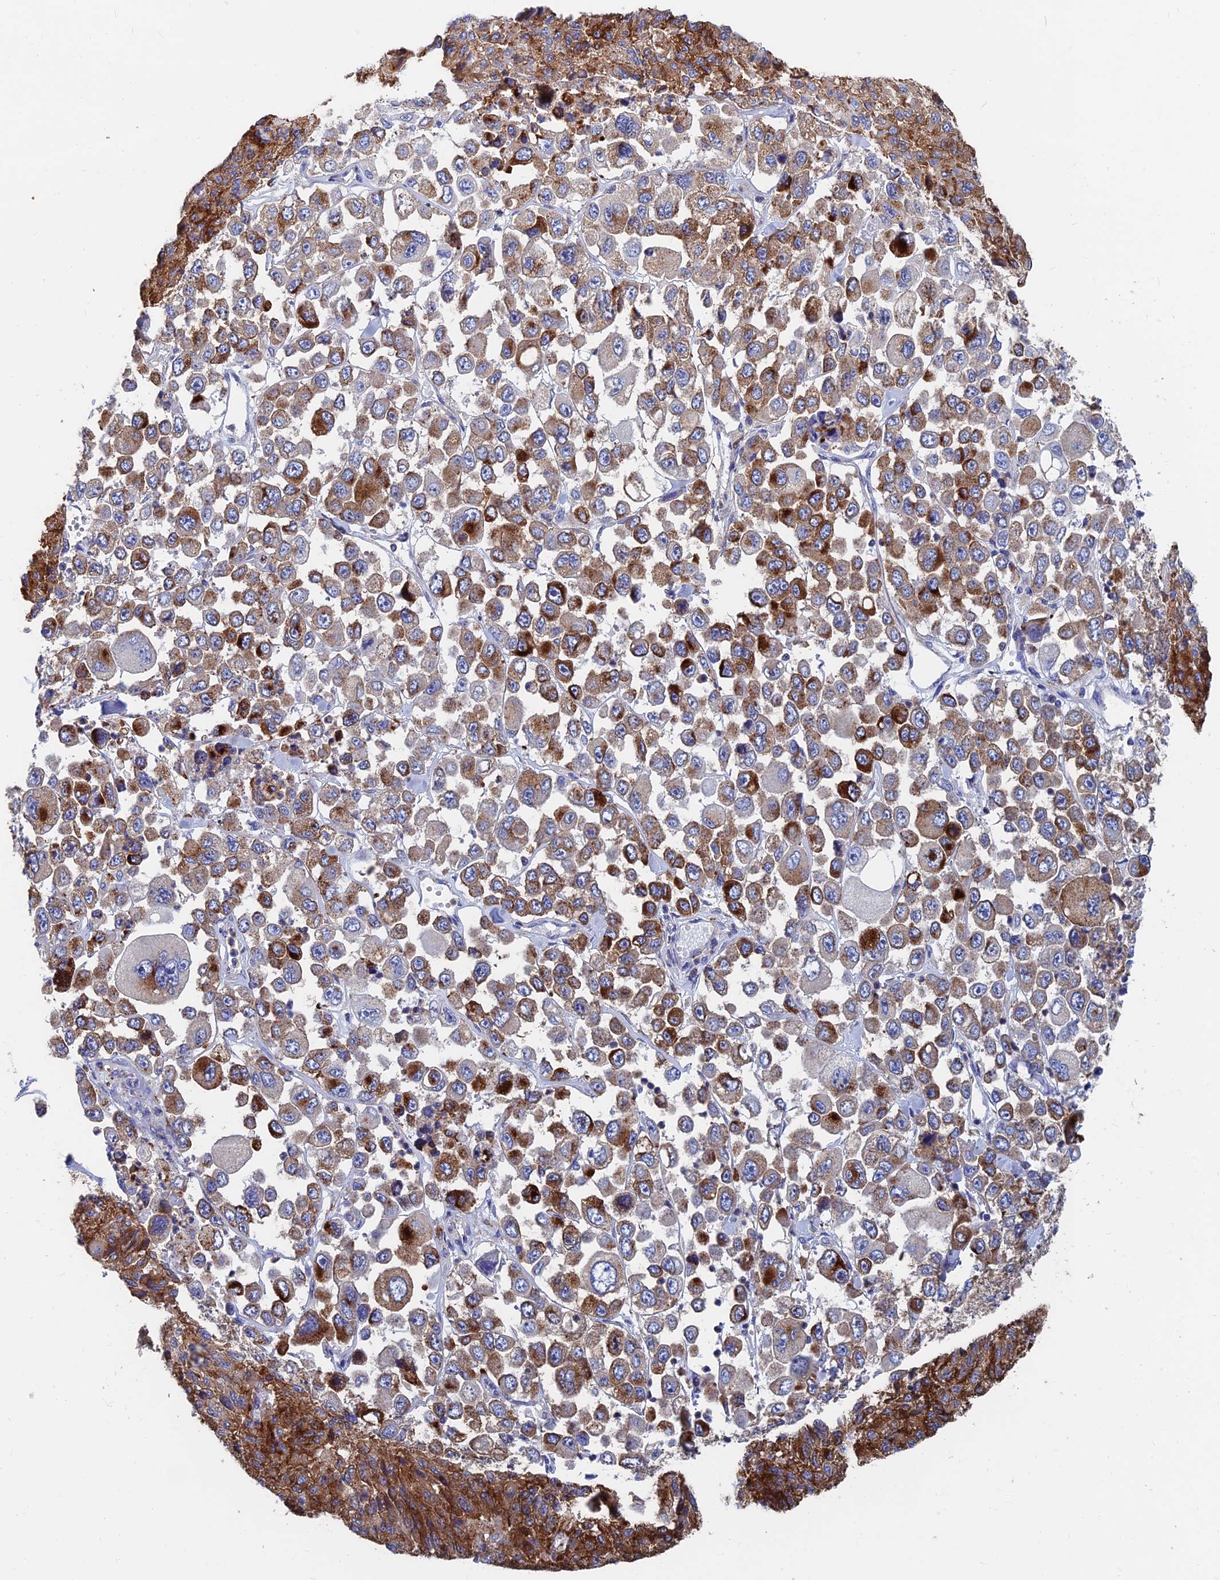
{"staining": {"intensity": "strong", "quantity": "25%-75%", "location": "cytoplasmic/membranous"}, "tissue": "melanoma", "cell_type": "Tumor cells", "image_type": "cancer", "snomed": [{"axis": "morphology", "description": "Malignant melanoma, Metastatic site"}, {"axis": "topography", "description": "Lymph node"}], "caption": "A high amount of strong cytoplasmic/membranous expression is identified in about 25%-75% of tumor cells in malignant melanoma (metastatic site) tissue.", "gene": "SPNS1", "patient": {"sex": "female", "age": 54}}